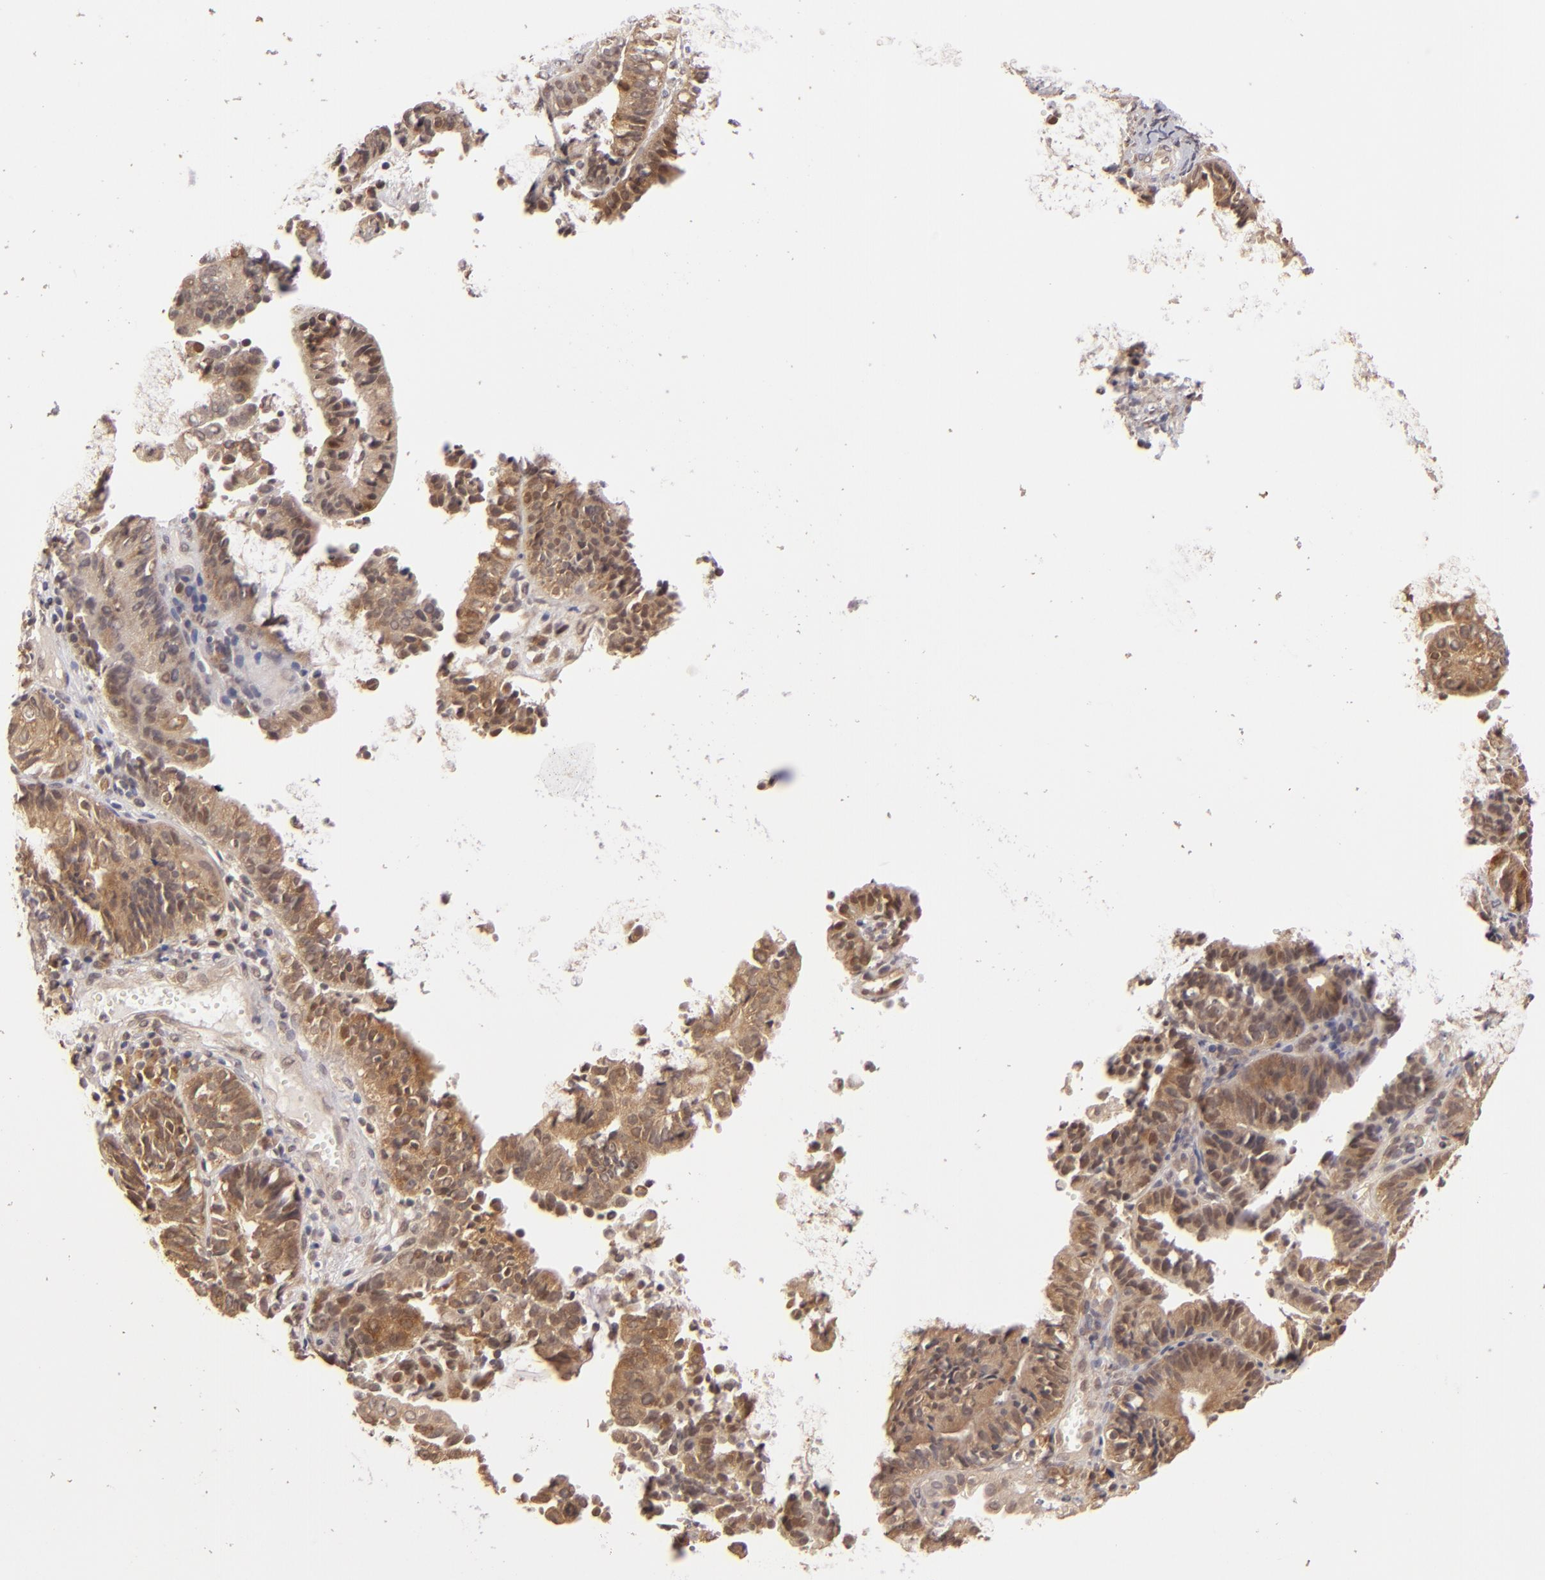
{"staining": {"intensity": "moderate", "quantity": ">75%", "location": "cytoplasmic/membranous"}, "tissue": "cervical cancer", "cell_type": "Tumor cells", "image_type": "cancer", "snomed": [{"axis": "morphology", "description": "Adenocarcinoma, NOS"}, {"axis": "topography", "description": "Cervix"}], "caption": "Adenocarcinoma (cervical) stained for a protein (brown) shows moderate cytoplasmic/membranous positive expression in about >75% of tumor cells.", "gene": "MAPK3", "patient": {"sex": "female", "age": 60}}